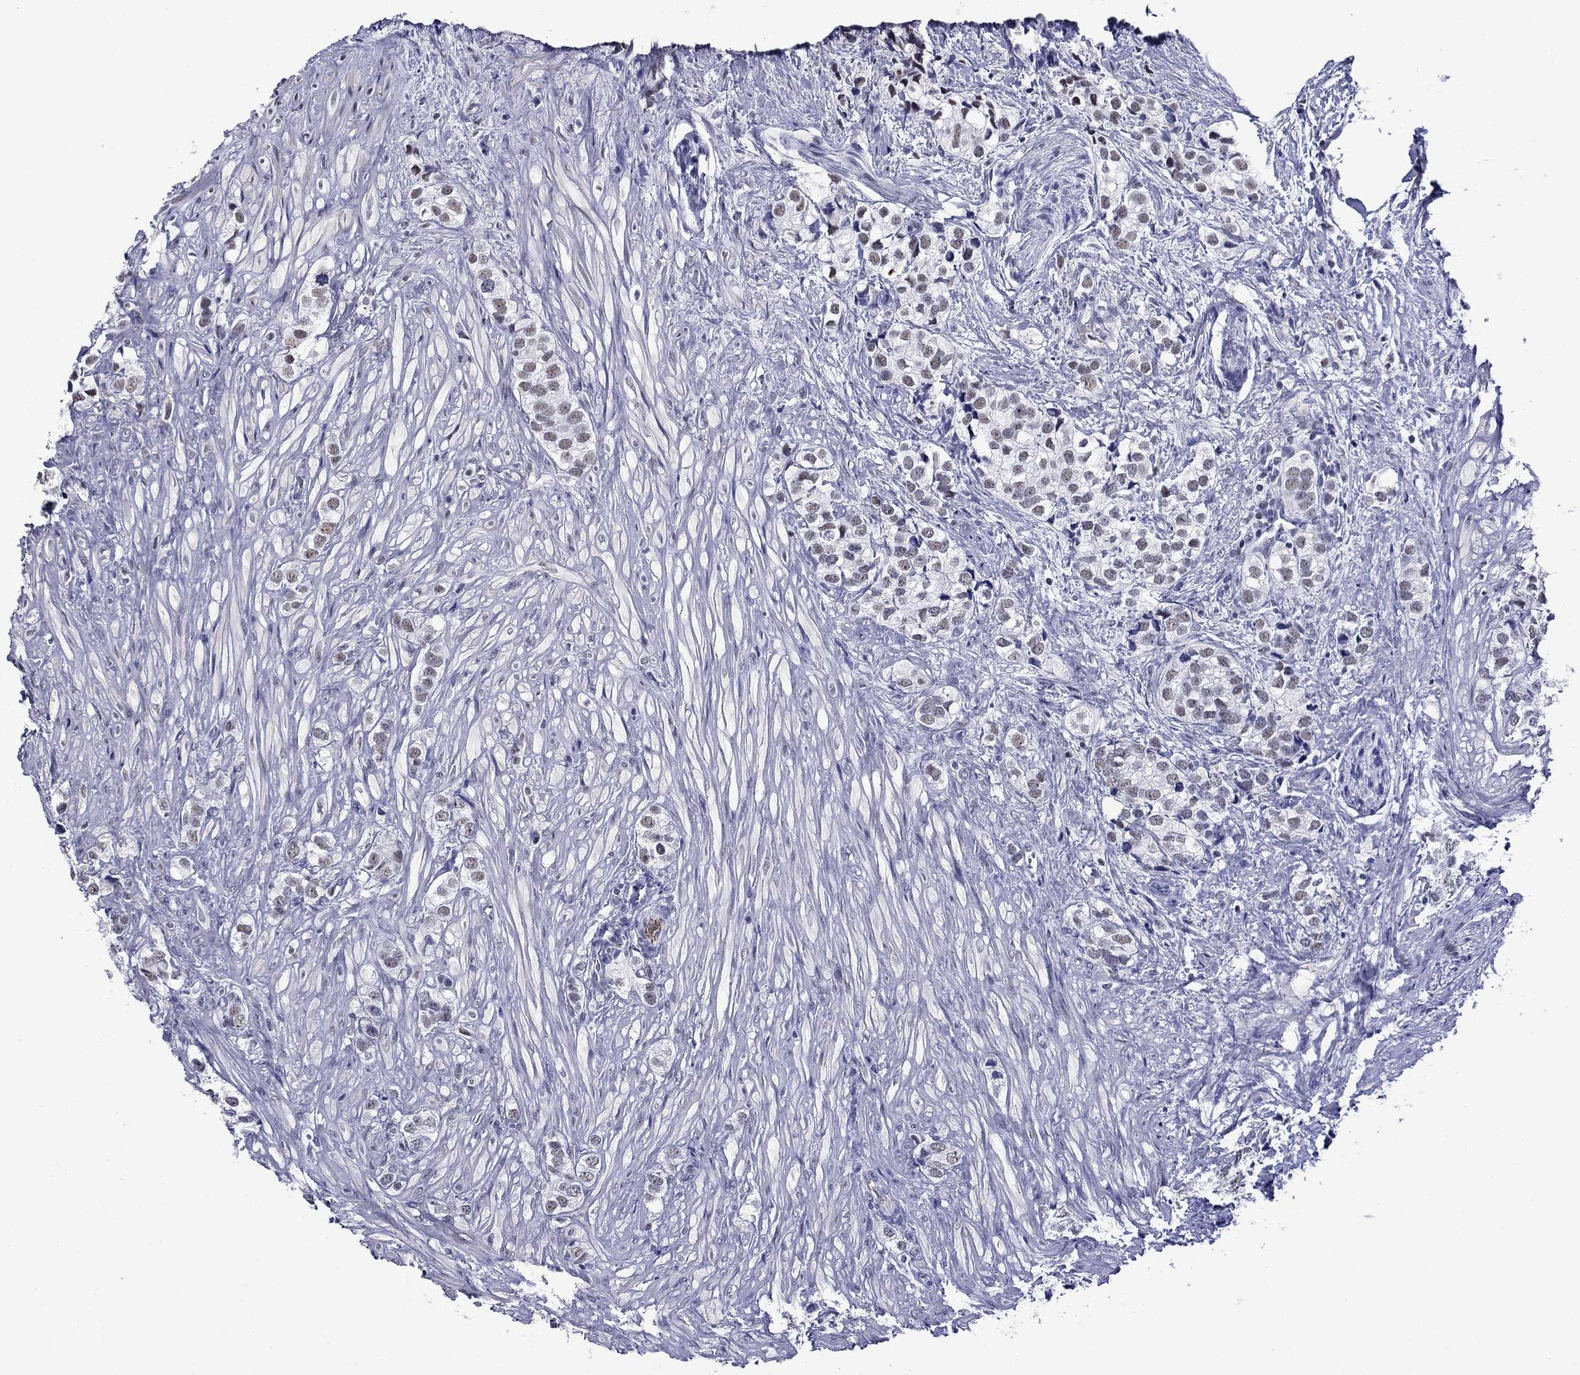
{"staining": {"intensity": "negative", "quantity": "none", "location": "none"}, "tissue": "prostate cancer", "cell_type": "Tumor cells", "image_type": "cancer", "snomed": [{"axis": "morphology", "description": "Adenocarcinoma, NOS"}, {"axis": "topography", "description": "Prostate and seminal vesicle, NOS"}], "caption": "This is an immunohistochemistry photomicrograph of prostate cancer. There is no expression in tumor cells.", "gene": "APOA2", "patient": {"sex": "male", "age": 63}}